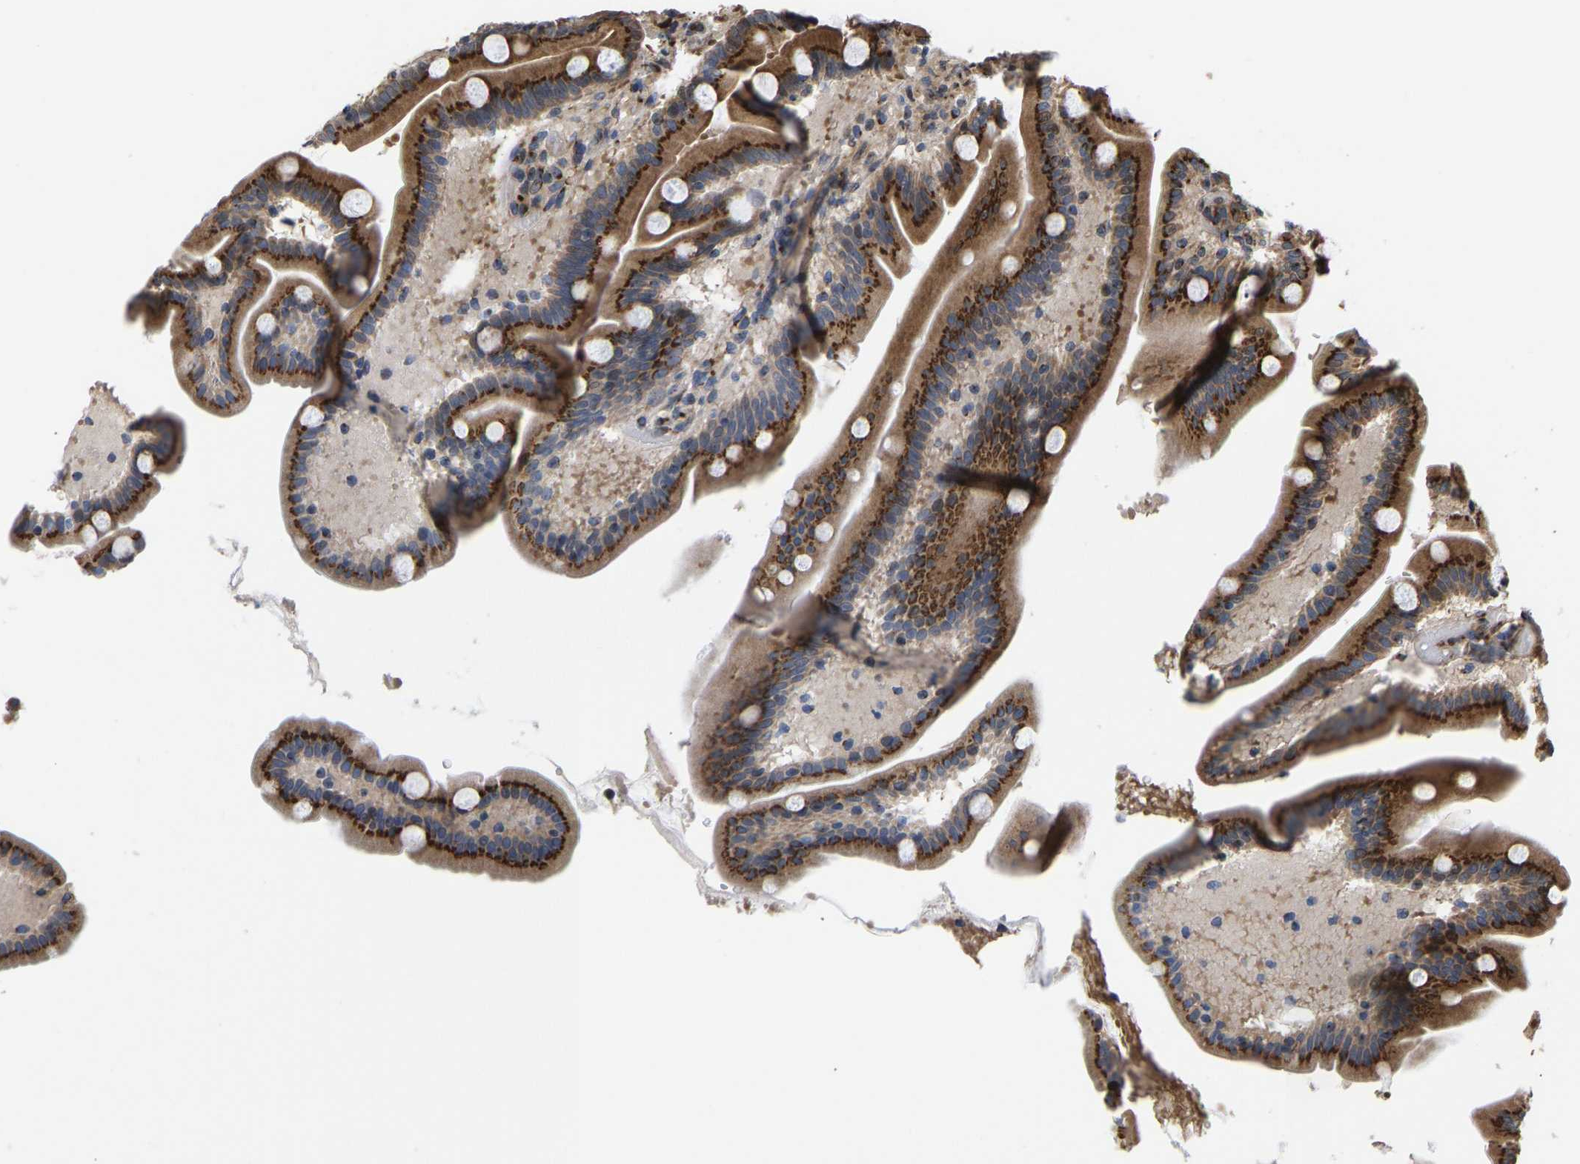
{"staining": {"intensity": "strong", "quantity": ">75%", "location": "cytoplasmic/membranous"}, "tissue": "duodenum", "cell_type": "Glandular cells", "image_type": "normal", "snomed": [{"axis": "morphology", "description": "Normal tissue, NOS"}, {"axis": "topography", "description": "Duodenum"}], "caption": "Immunohistochemistry (IHC) of normal duodenum displays high levels of strong cytoplasmic/membranous expression in approximately >75% of glandular cells.", "gene": "YIPF4", "patient": {"sex": "male", "age": 54}}